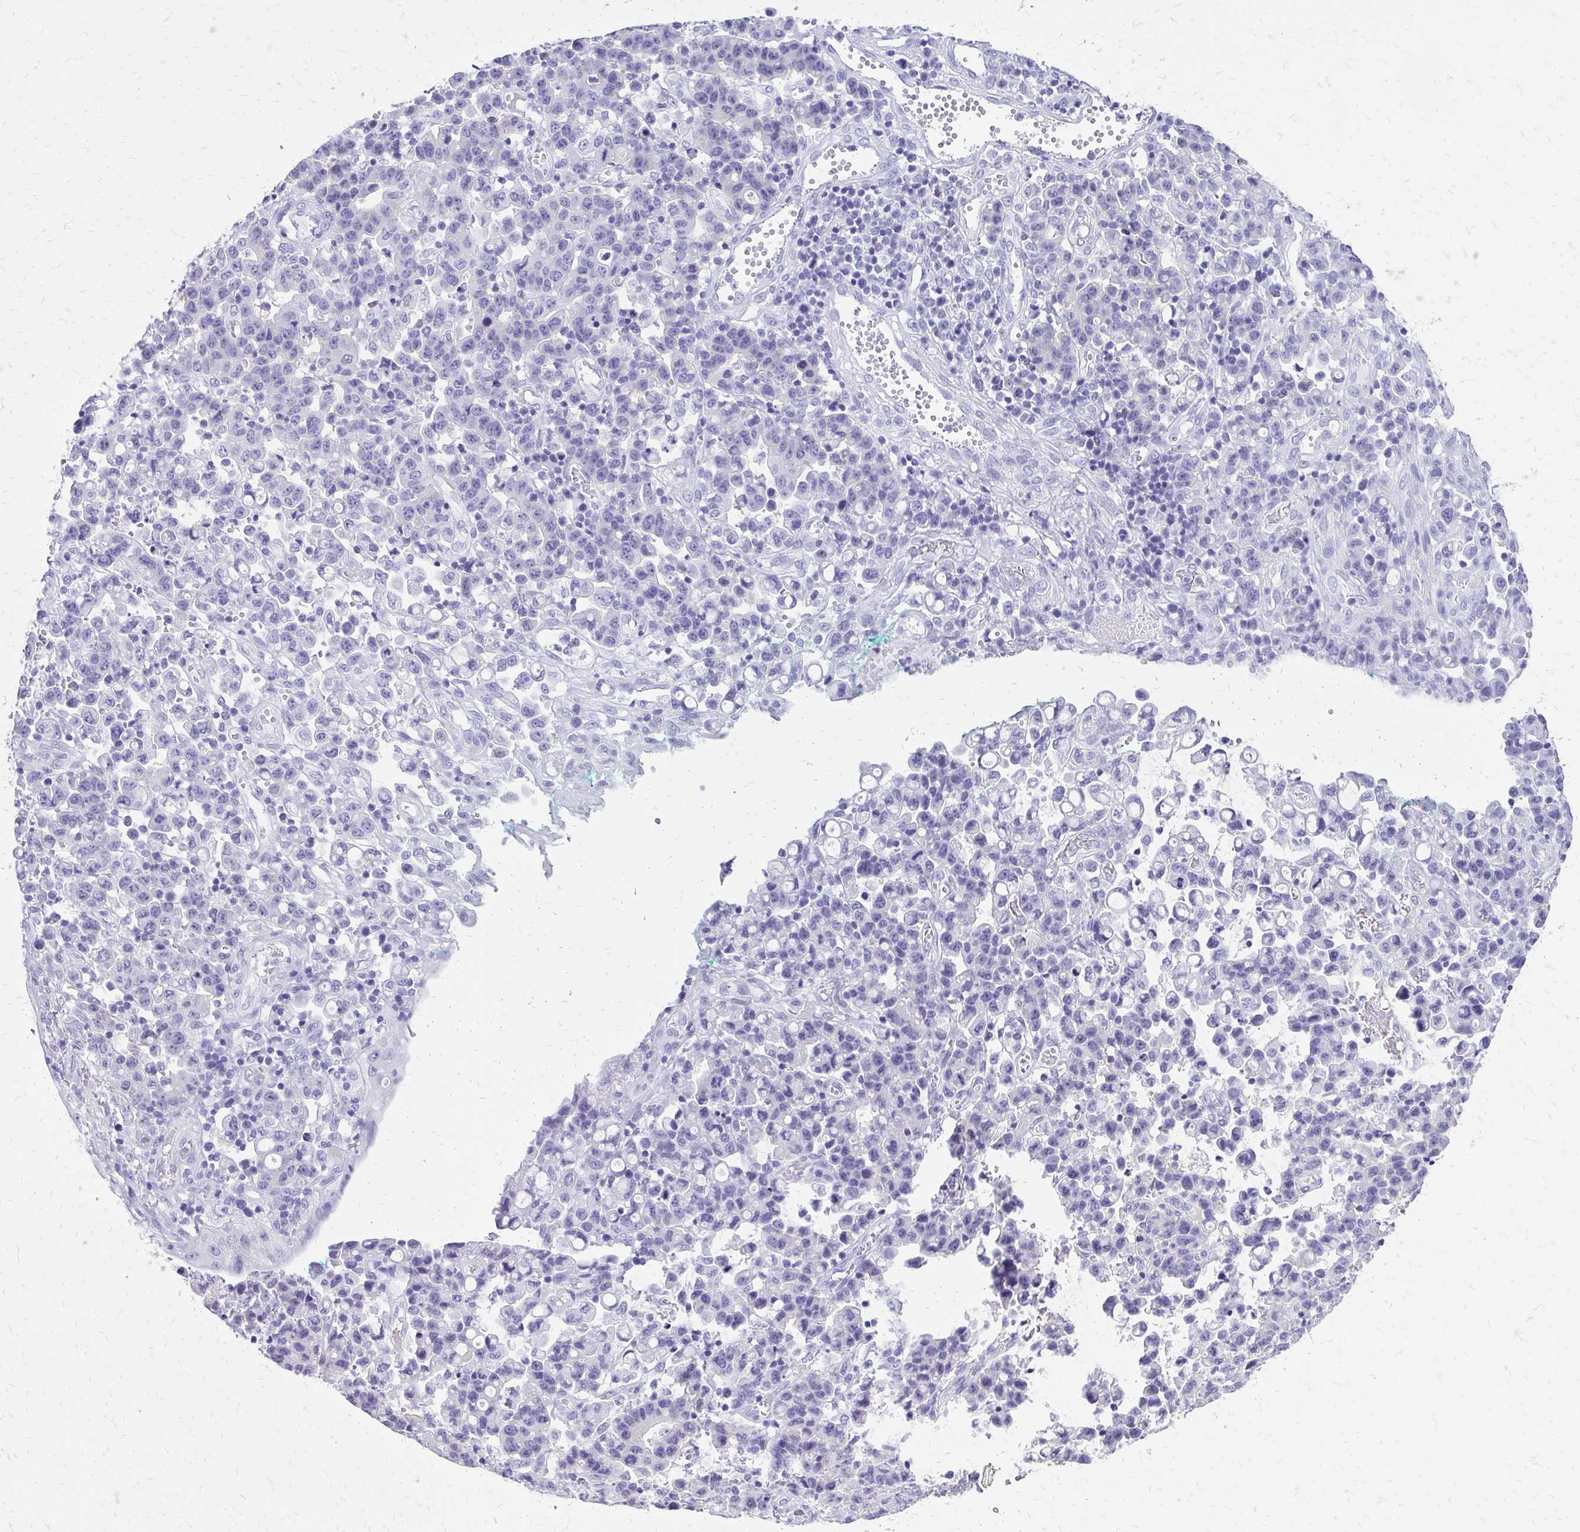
{"staining": {"intensity": "negative", "quantity": "none", "location": "none"}, "tissue": "stomach cancer", "cell_type": "Tumor cells", "image_type": "cancer", "snomed": [{"axis": "morphology", "description": "Adenocarcinoma, NOS"}, {"axis": "topography", "description": "Stomach, upper"}], "caption": "Tumor cells show no significant positivity in stomach adenocarcinoma.", "gene": "SLC32A1", "patient": {"sex": "male", "age": 69}}